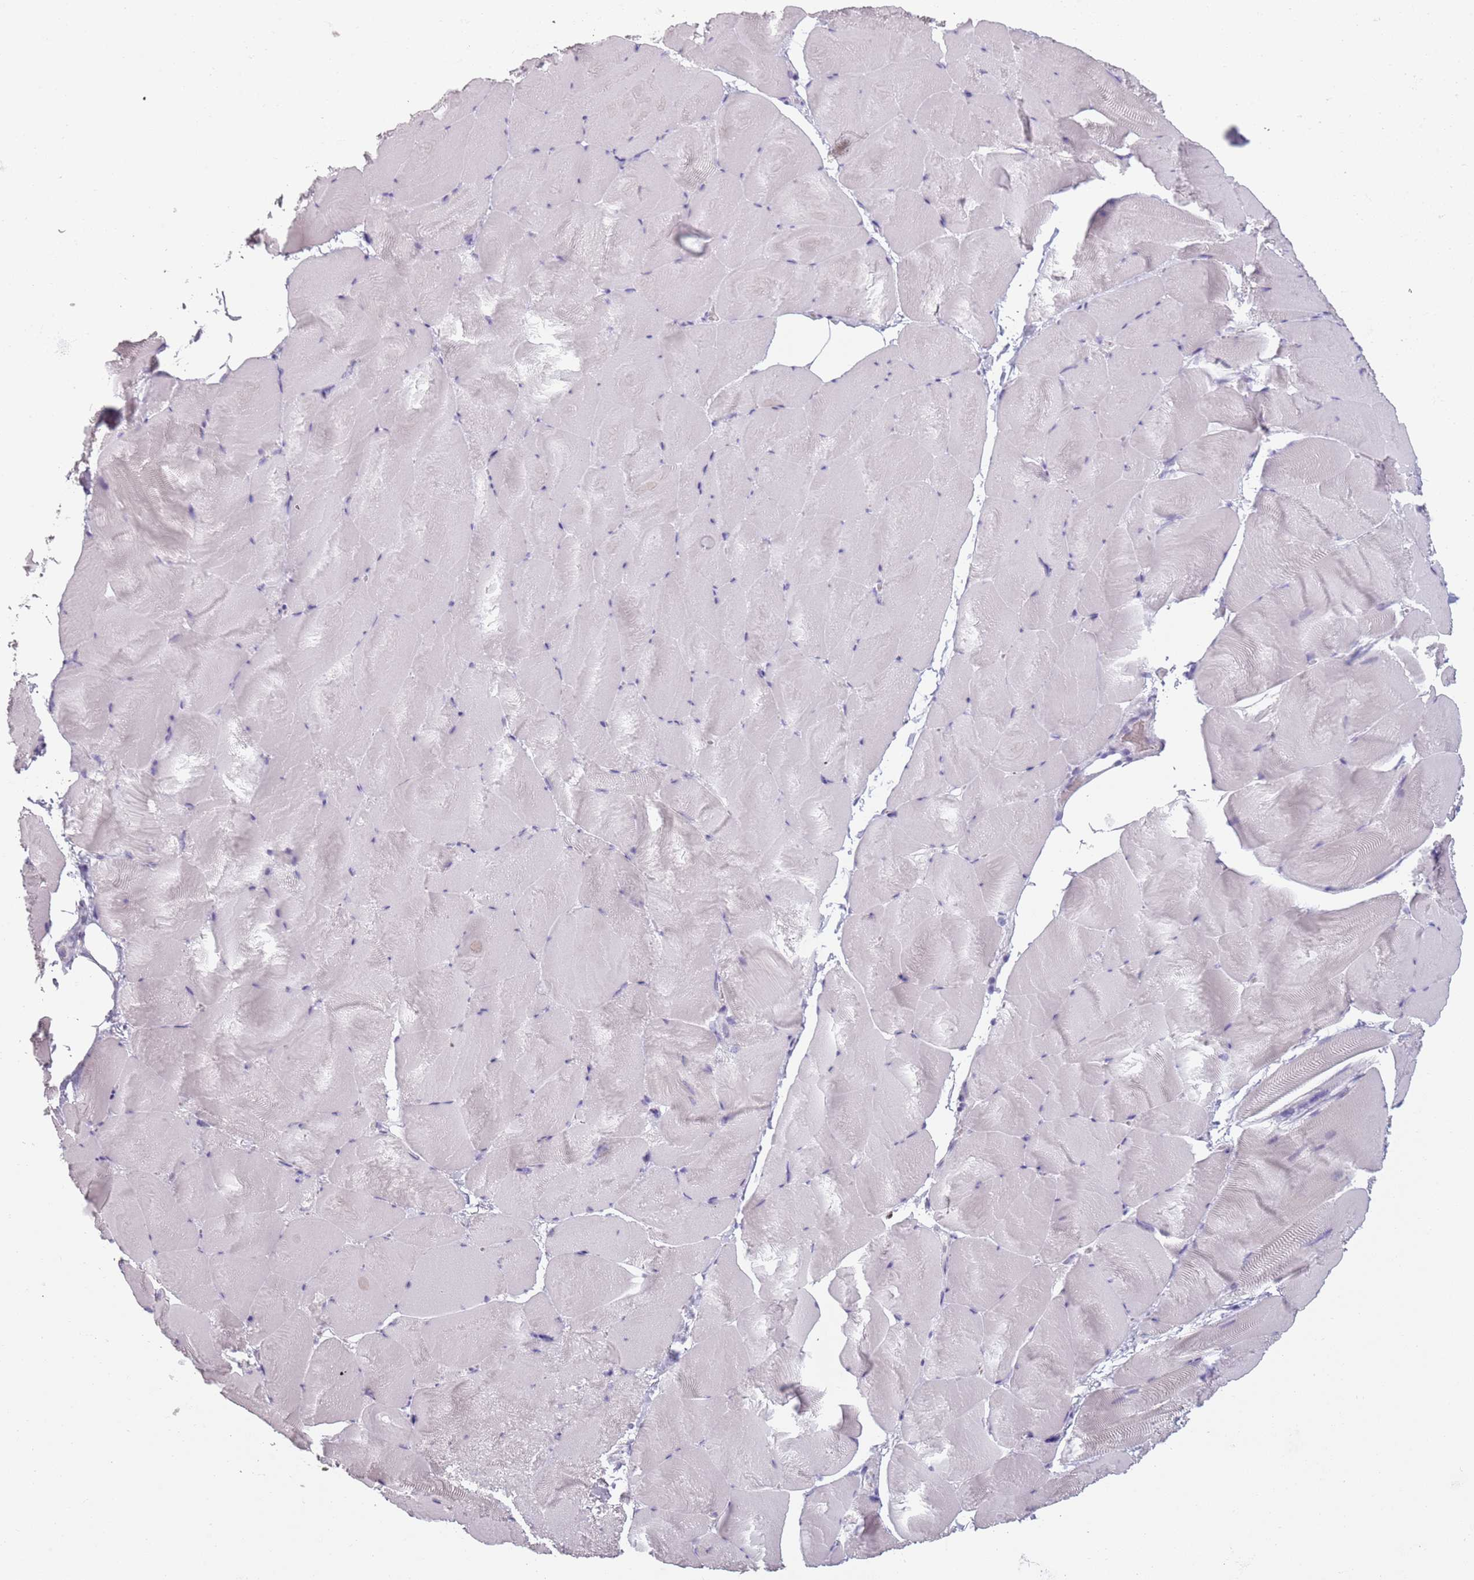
{"staining": {"intensity": "negative", "quantity": "none", "location": "none"}, "tissue": "skeletal muscle", "cell_type": "Myocytes", "image_type": "normal", "snomed": [{"axis": "morphology", "description": "Normal tissue, NOS"}, {"axis": "topography", "description": "Skeletal muscle"}], "caption": "This is a photomicrograph of IHC staining of normal skeletal muscle, which shows no expression in myocytes.", "gene": "PIEZO1", "patient": {"sex": "female", "age": 64}}